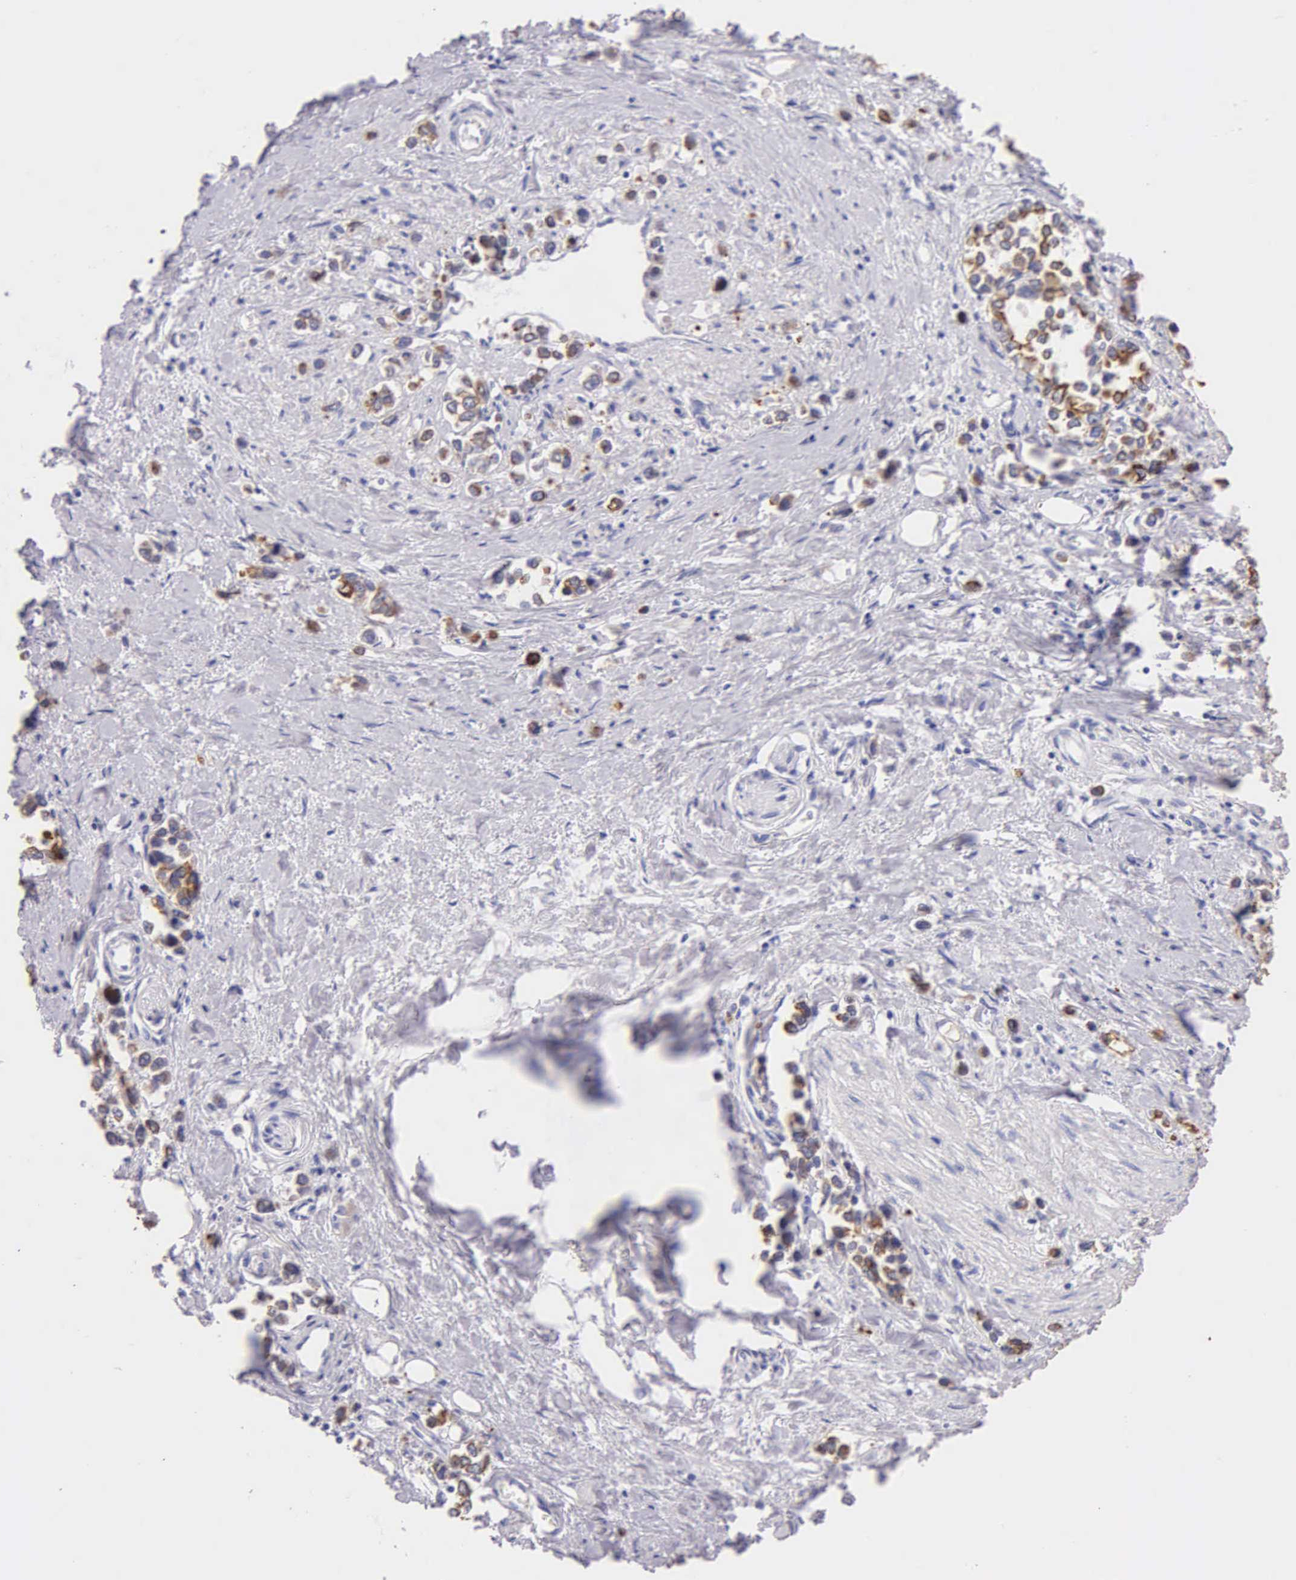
{"staining": {"intensity": "moderate", "quantity": "25%-75%", "location": "cytoplasmic/membranous"}, "tissue": "stomach cancer", "cell_type": "Tumor cells", "image_type": "cancer", "snomed": [{"axis": "morphology", "description": "Adenocarcinoma, NOS"}, {"axis": "topography", "description": "Stomach, upper"}], "caption": "IHC of stomach cancer (adenocarcinoma) exhibits medium levels of moderate cytoplasmic/membranous positivity in approximately 25%-75% of tumor cells.", "gene": "KRT17", "patient": {"sex": "male", "age": 76}}